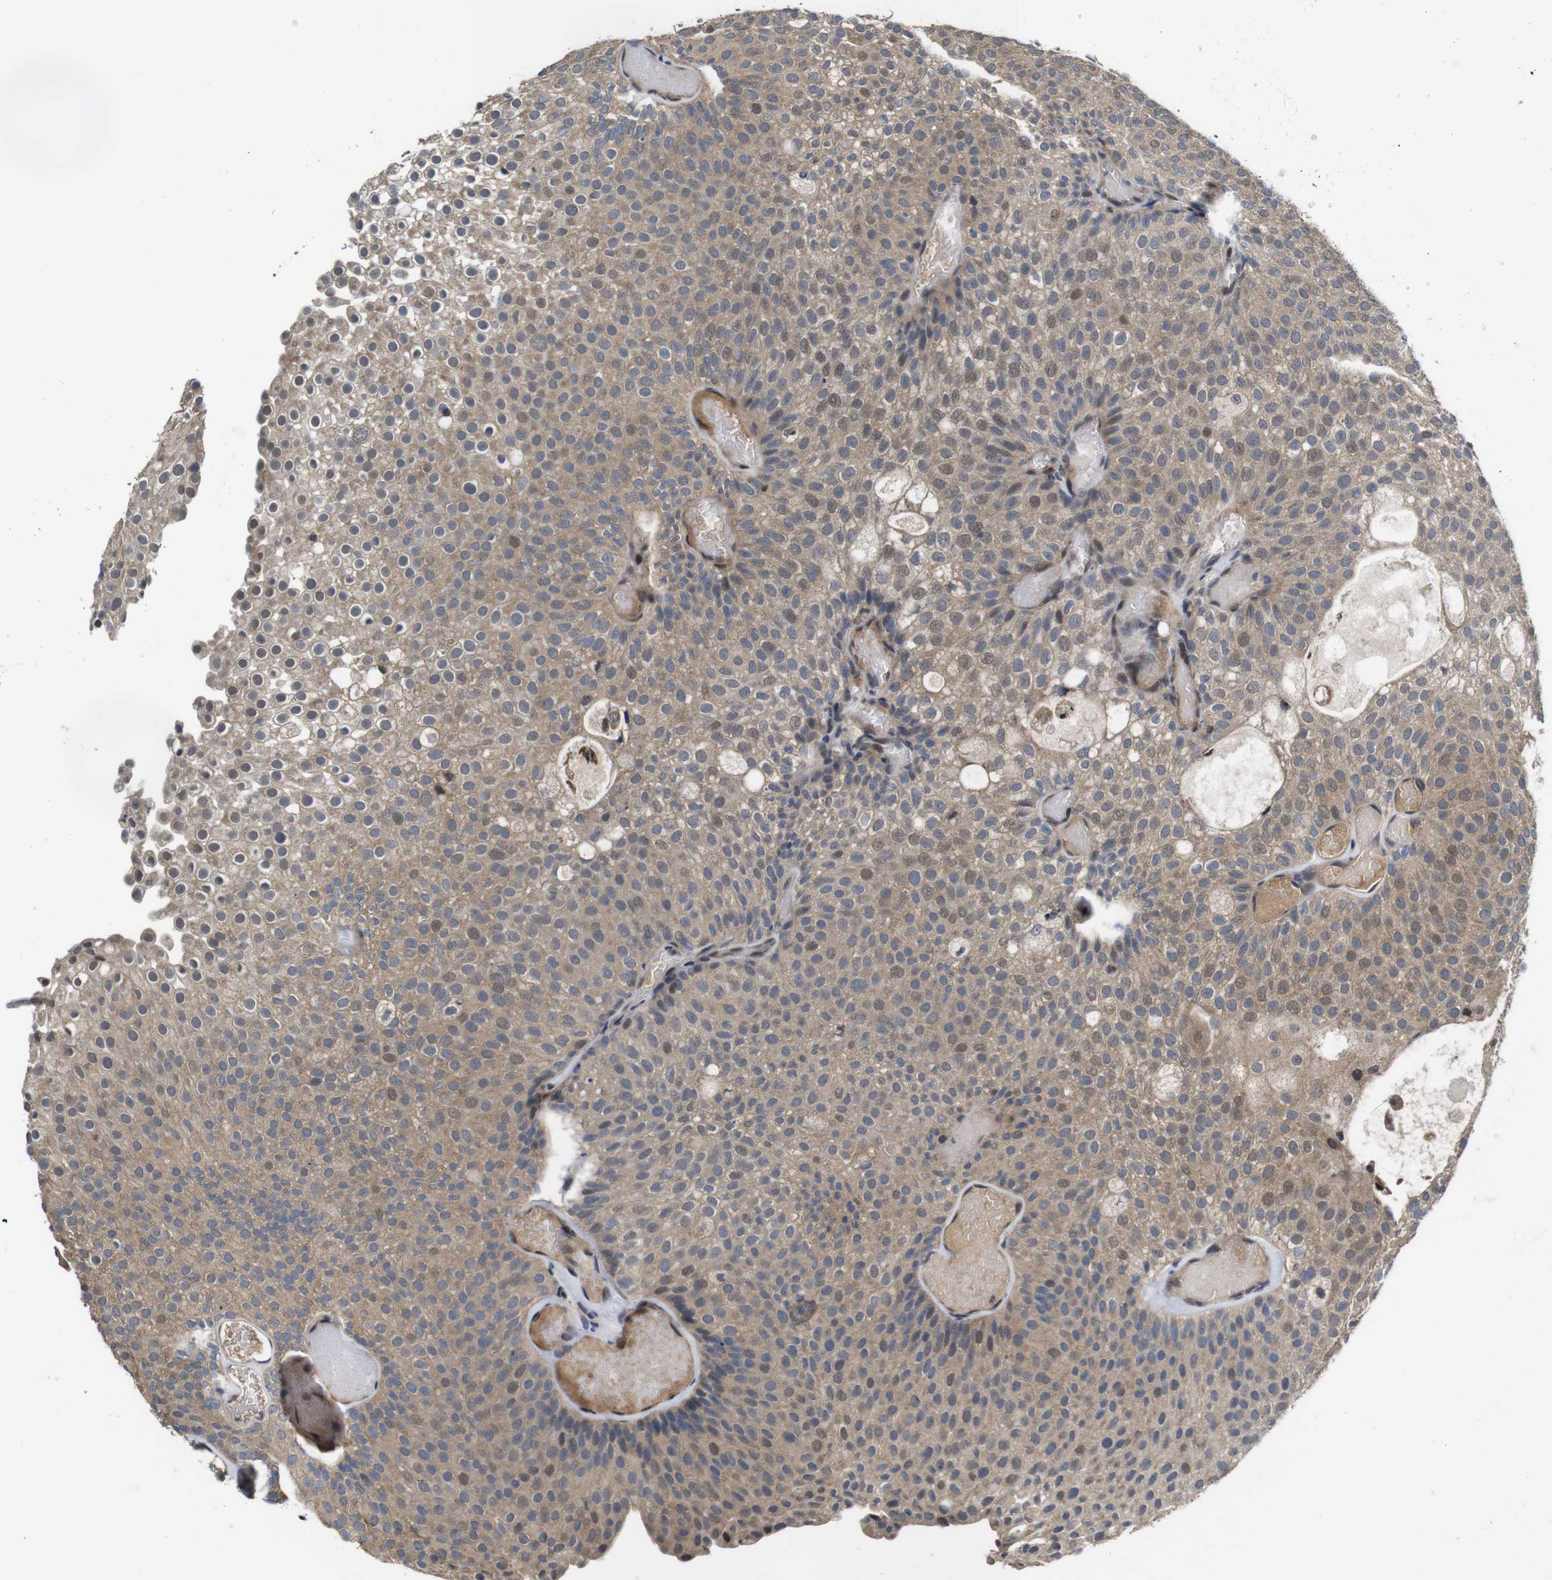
{"staining": {"intensity": "weak", "quantity": ">75%", "location": "cytoplasmic/membranous,nuclear"}, "tissue": "urothelial cancer", "cell_type": "Tumor cells", "image_type": "cancer", "snomed": [{"axis": "morphology", "description": "Urothelial carcinoma, Low grade"}, {"axis": "topography", "description": "Urinary bladder"}], "caption": "The micrograph displays staining of urothelial carcinoma (low-grade), revealing weak cytoplasmic/membranous and nuclear protein staining (brown color) within tumor cells.", "gene": "ZBTB46", "patient": {"sex": "male", "age": 78}}